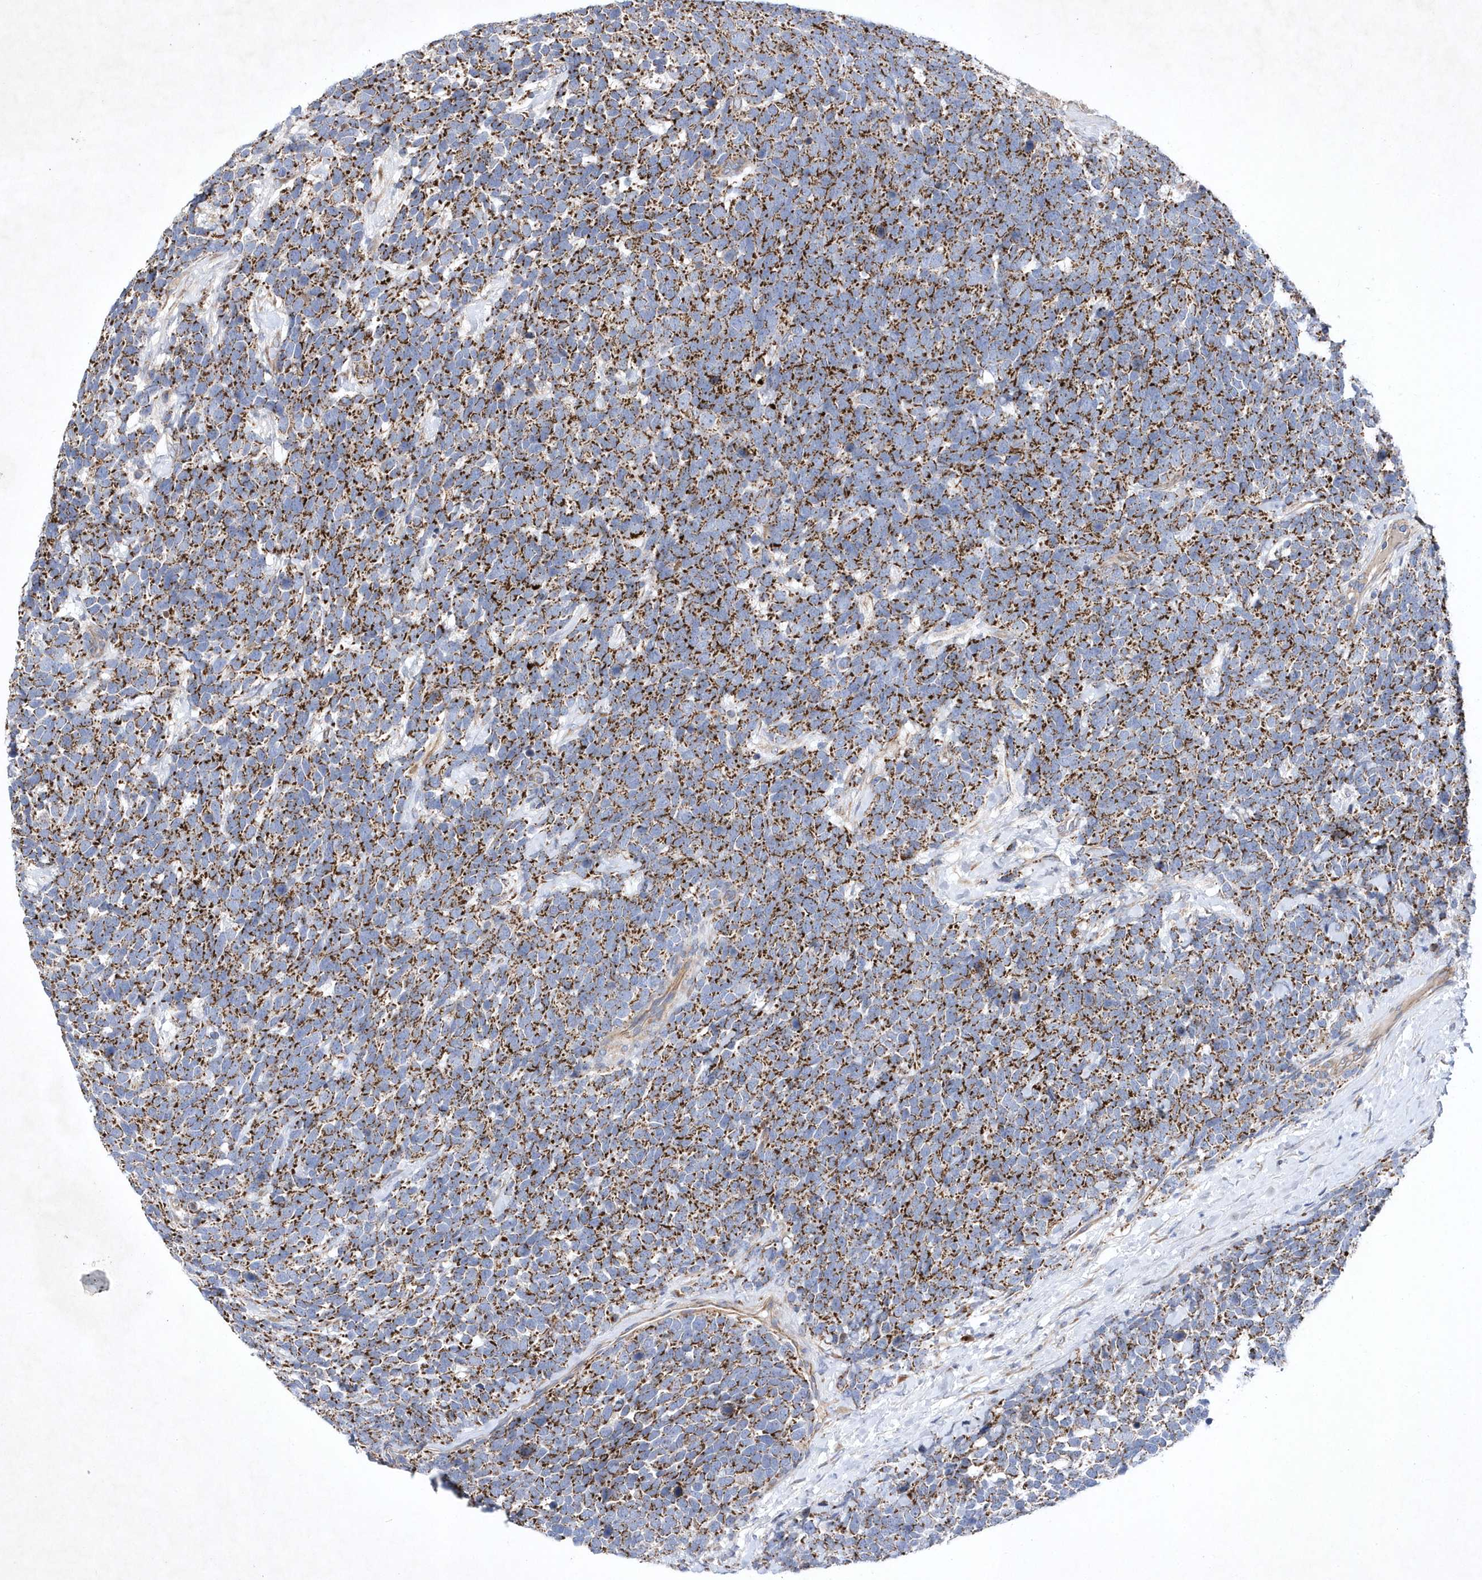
{"staining": {"intensity": "strong", "quantity": ">75%", "location": "cytoplasmic/membranous"}, "tissue": "urothelial cancer", "cell_type": "Tumor cells", "image_type": "cancer", "snomed": [{"axis": "morphology", "description": "Urothelial carcinoma, High grade"}, {"axis": "topography", "description": "Urinary bladder"}], "caption": "About >75% of tumor cells in urothelial carcinoma (high-grade) display strong cytoplasmic/membranous protein expression as visualized by brown immunohistochemical staining.", "gene": "METTL8", "patient": {"sex": "female", "age": 82}}